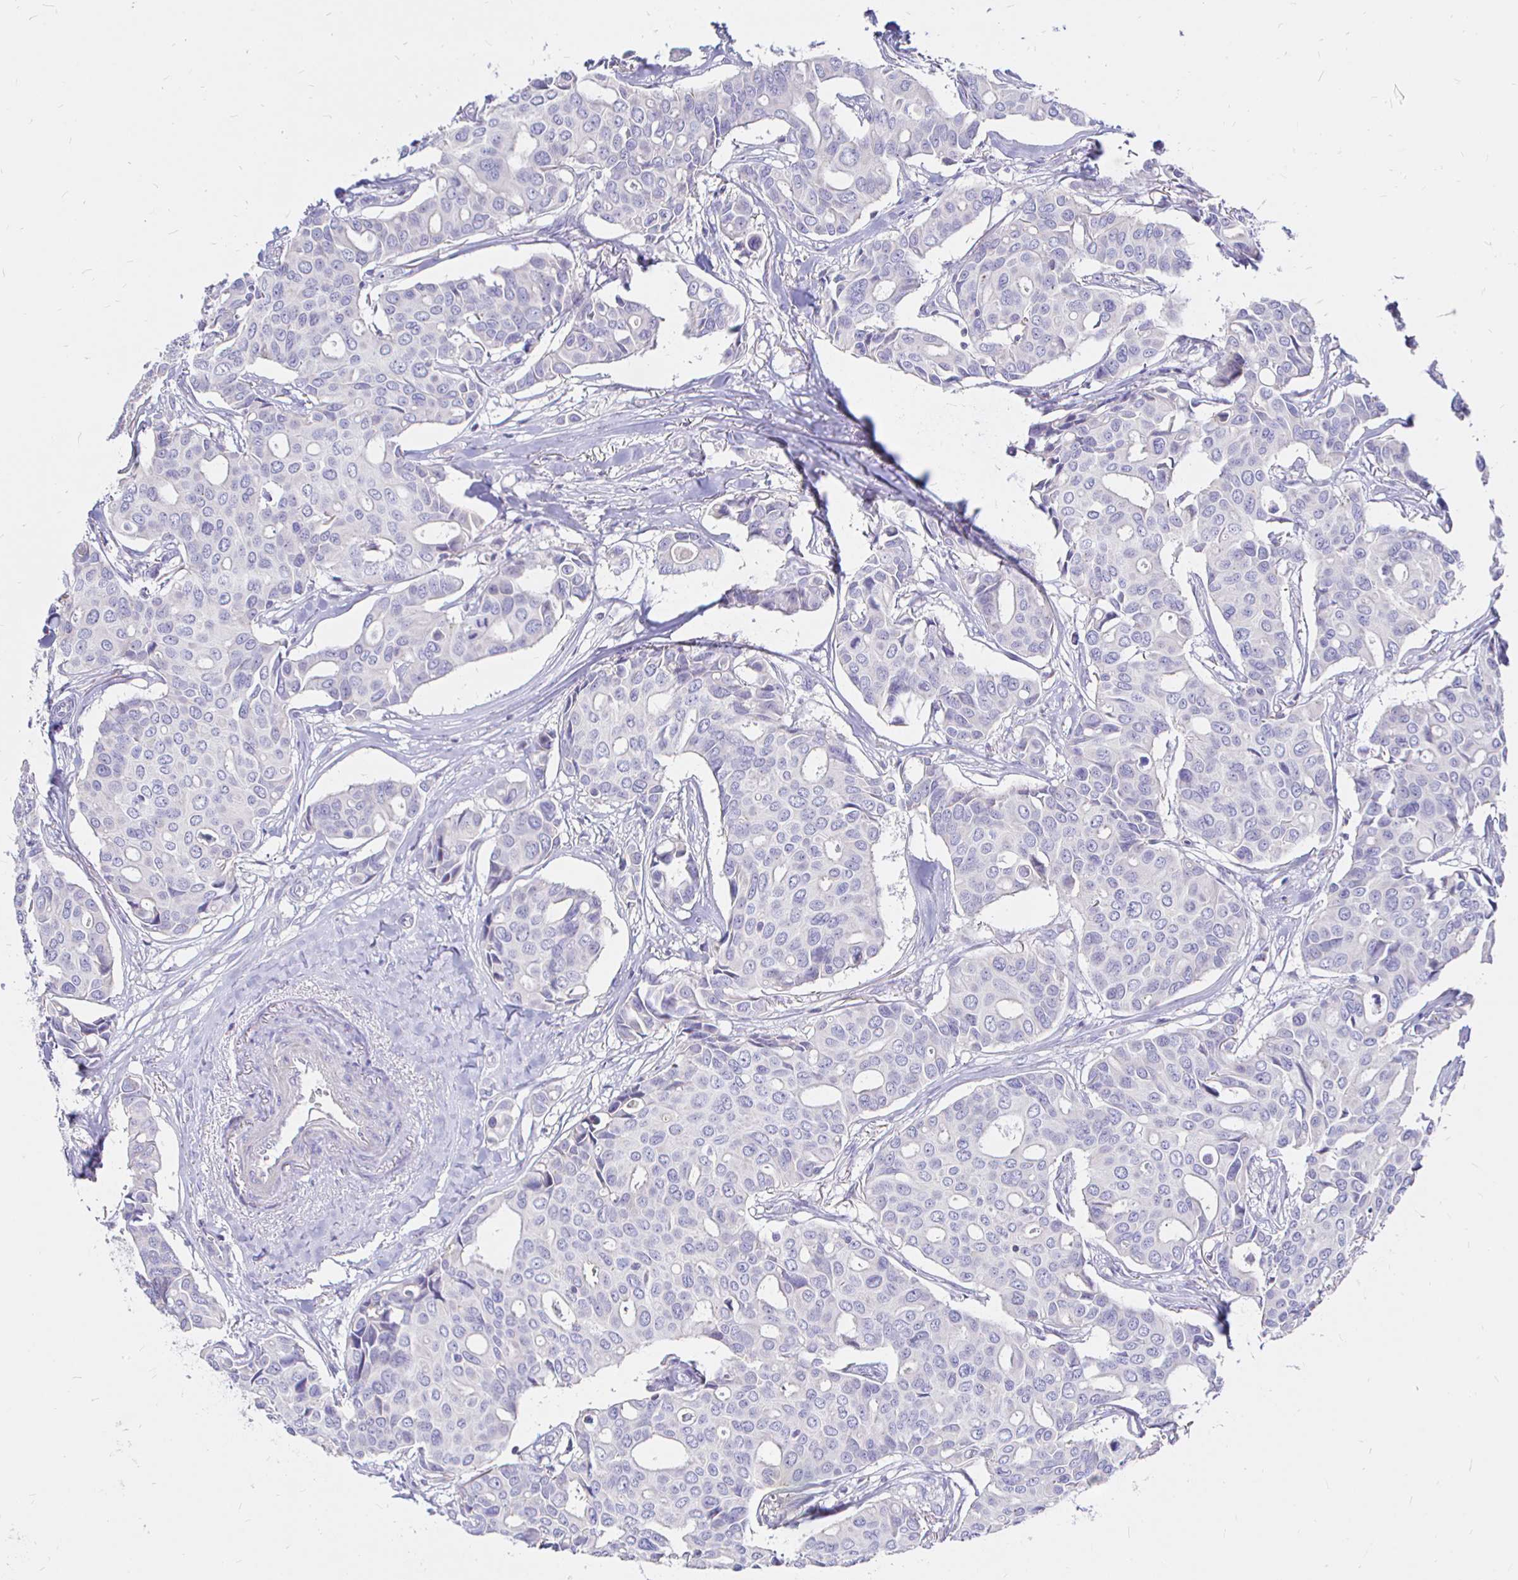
{"staining": {"intensity": "negative", "quantity": "none", "location": "none"}, "tissue": "breast cancer", "cell_type": "Tumor cells", "image_type": "cancer", "snomed": [{"axis": "morphology", "description": "Duct carcinoma"}, {"axis": "topography", "description": "Breast"}], "caption": "Micrograph shows no protein expression in tumor cells of breast infiltrating ductal carcinoma tissue.", "gene": "NECAB1", "patient": {"sex": "female", "age": 54}}